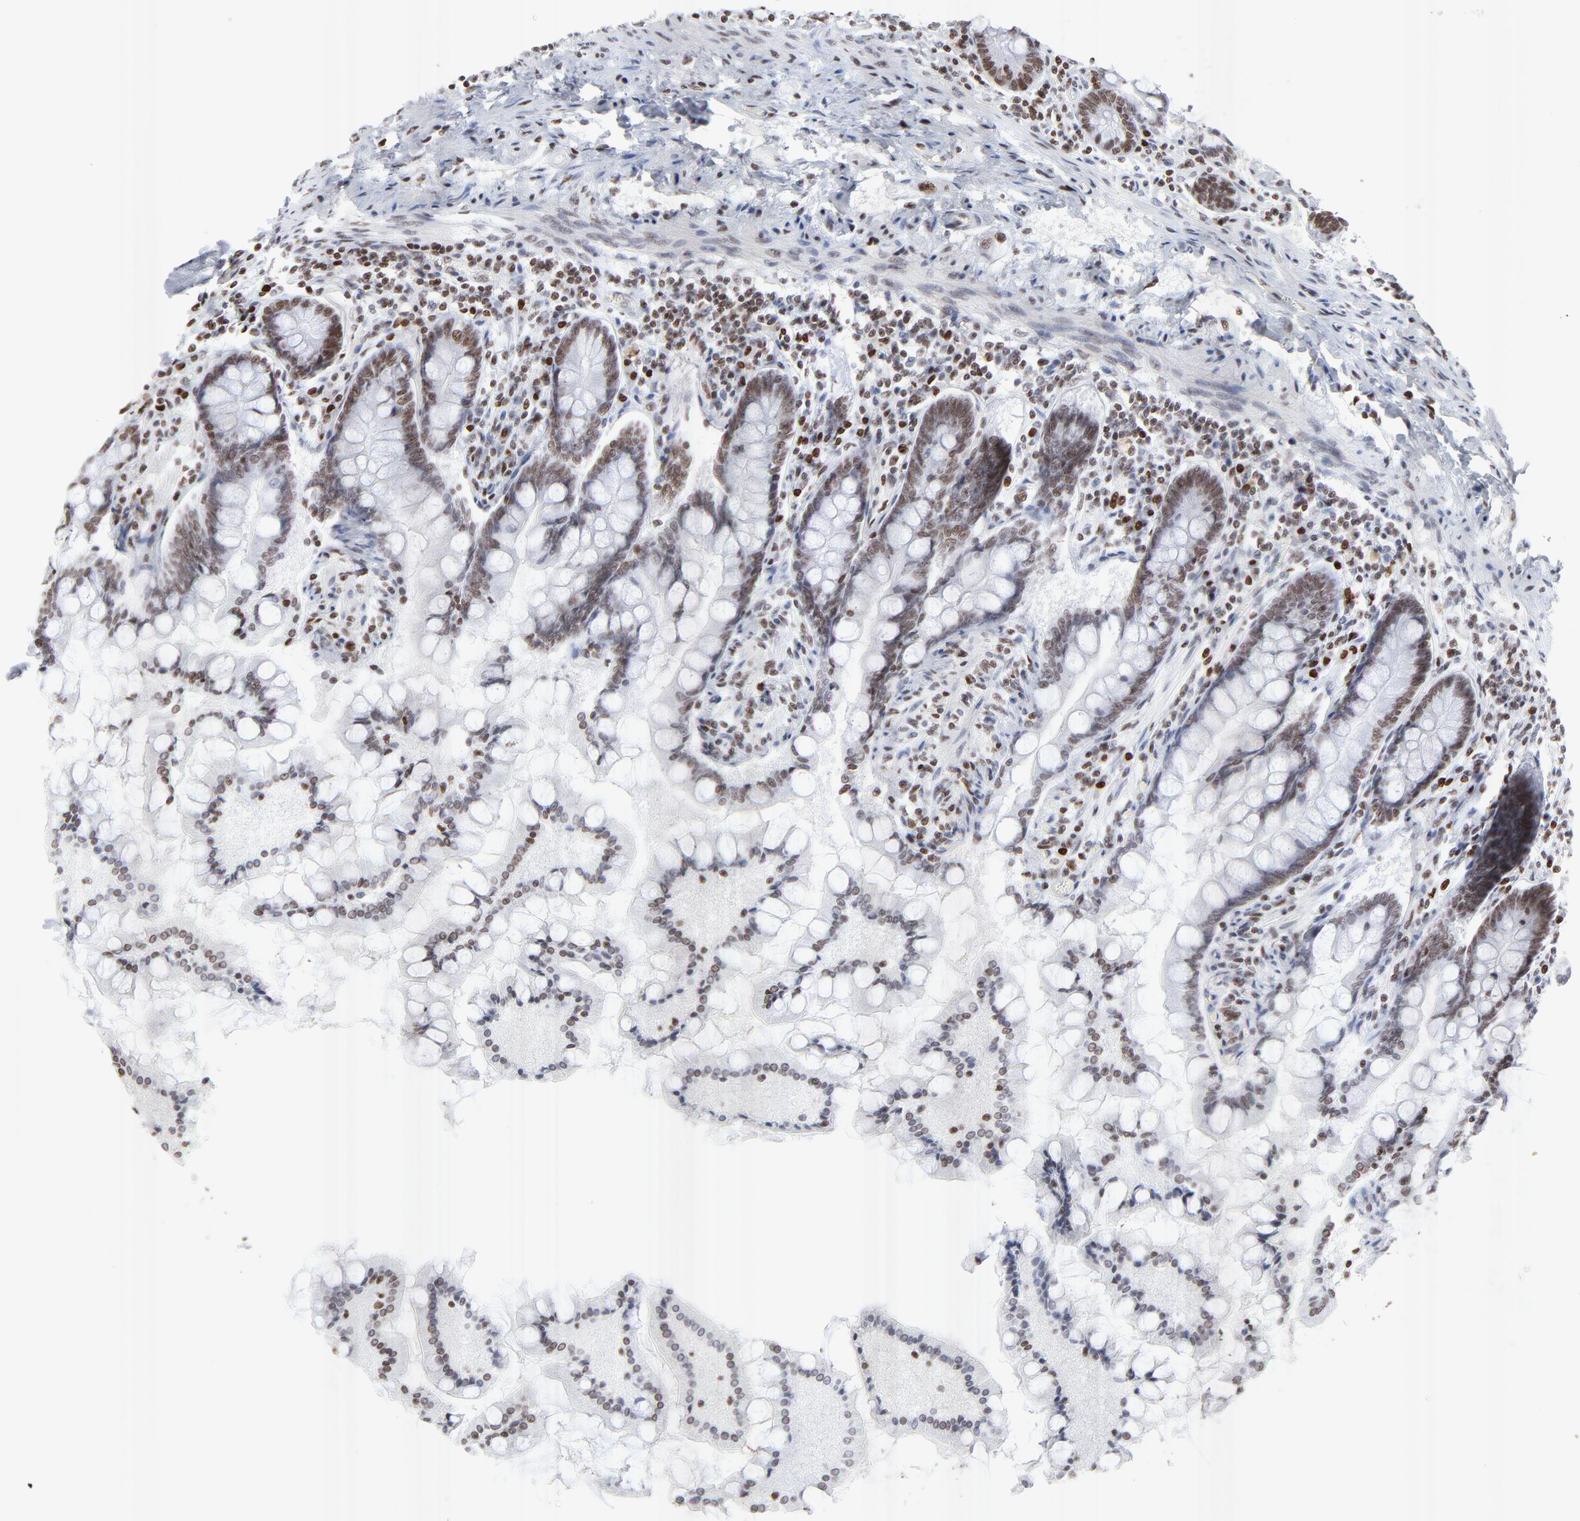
{"staining": {"intensity": "moderate", "quantity": "25%-75%", "location": "nuclear"}, "tissue": "small intestine", "cell_type": "Glandular cells", "image_type": "normal", "snomed": [{"axis": "morphology", "description": "Normal tissue, NOS"}, {"axis": "topography", "description": "Small intestine"}], "caption": "Immunohistochemical staining of unremarkable small intestine demonstrates 25%-75% levels of moderate nuclear protein positivity in approximately 25%-75% of glandular cells.", "gene": "PARP1", "patient": {"sex": "male", "age": 41}}